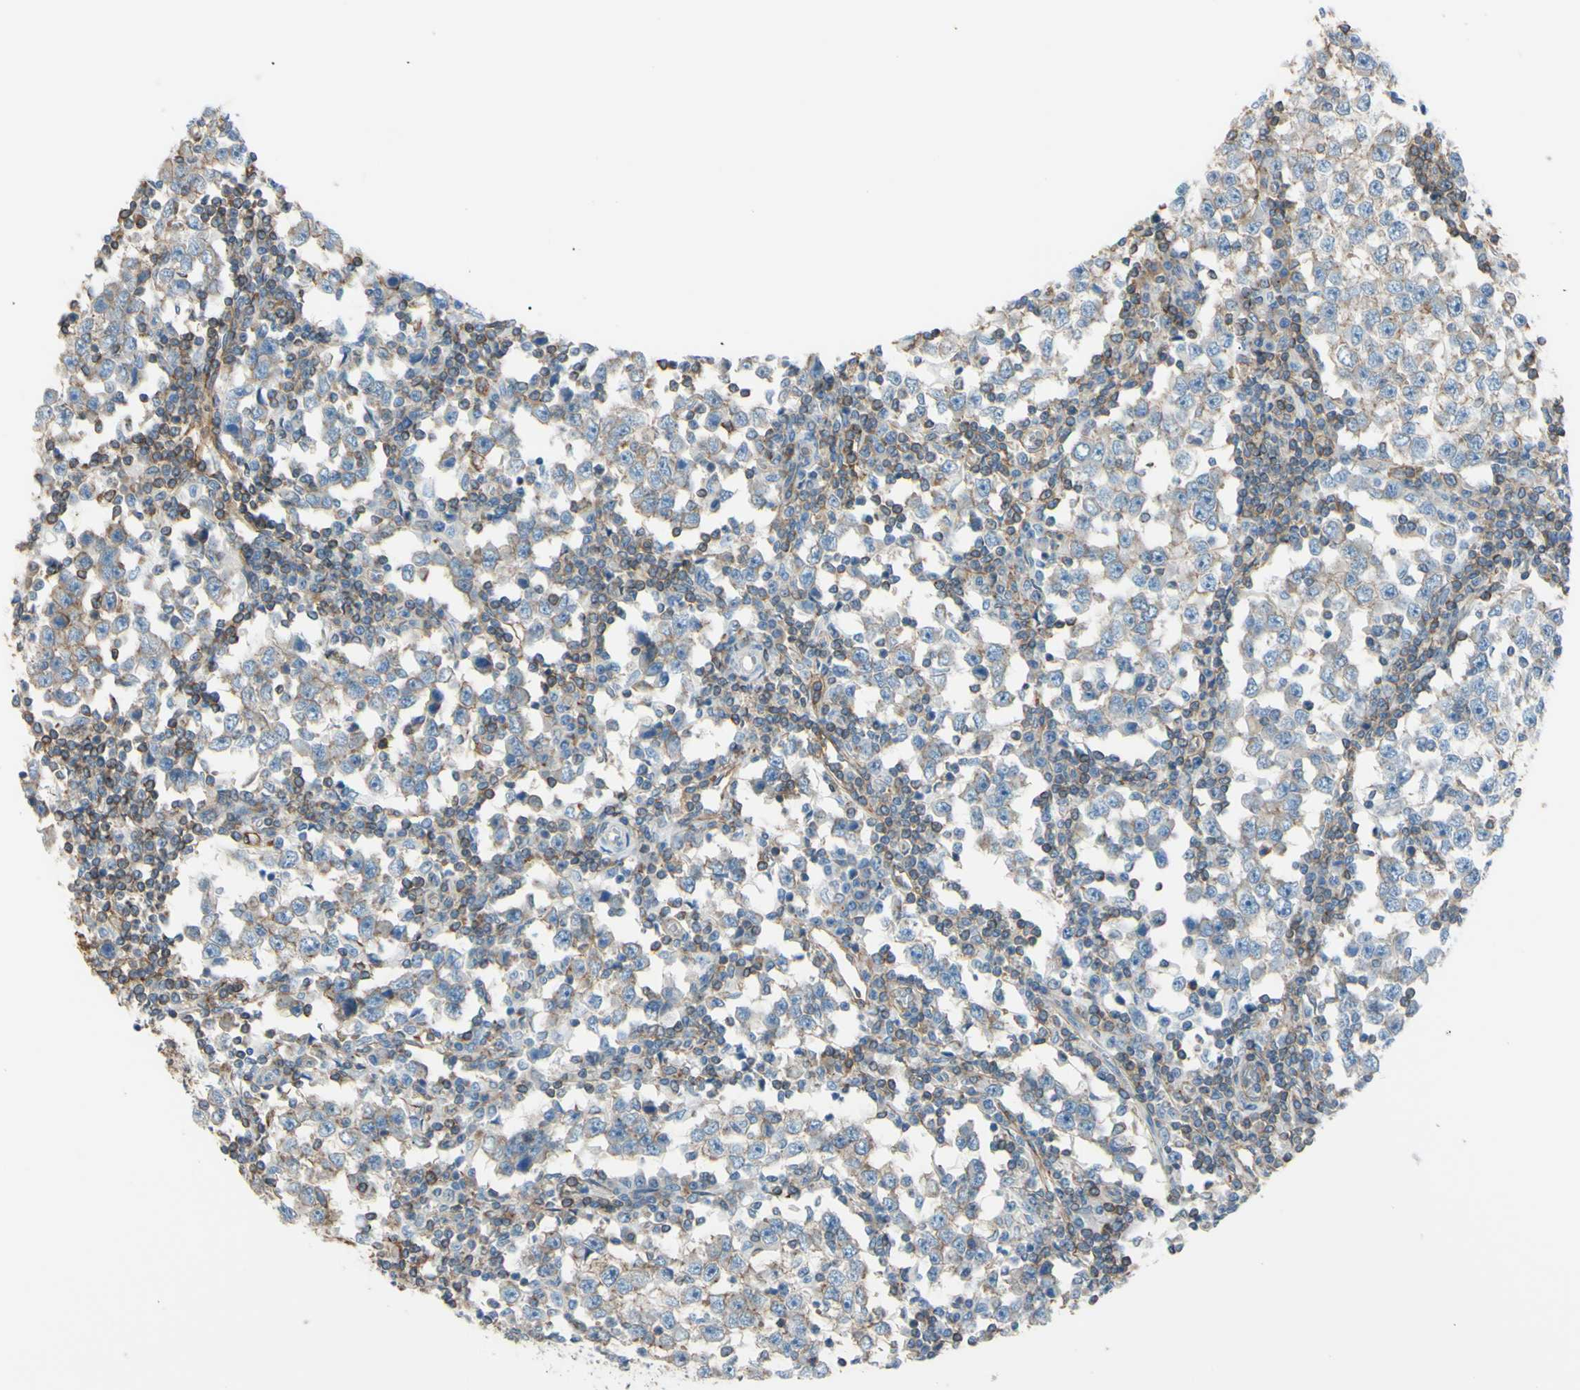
{"staining": {"intensity": "negative", "quantity": "none", "location": "none"}, "tissue": "testis cancer", "cell_type": "Tumor cells", "image_type": "cancer", "snomed": [{"axis": "morphology", "description": "Seminoma, NOS"}, {"axis": "topography", "description": "Testis"}], "caption": "Immunohistochemistry (IHC) photomicrograph of human testis seminoma stained for a protein (brown), which exhibits no expression in tumor cells.", "gene": "ADD1", "patient": {"sex": "male", "age": 65}}